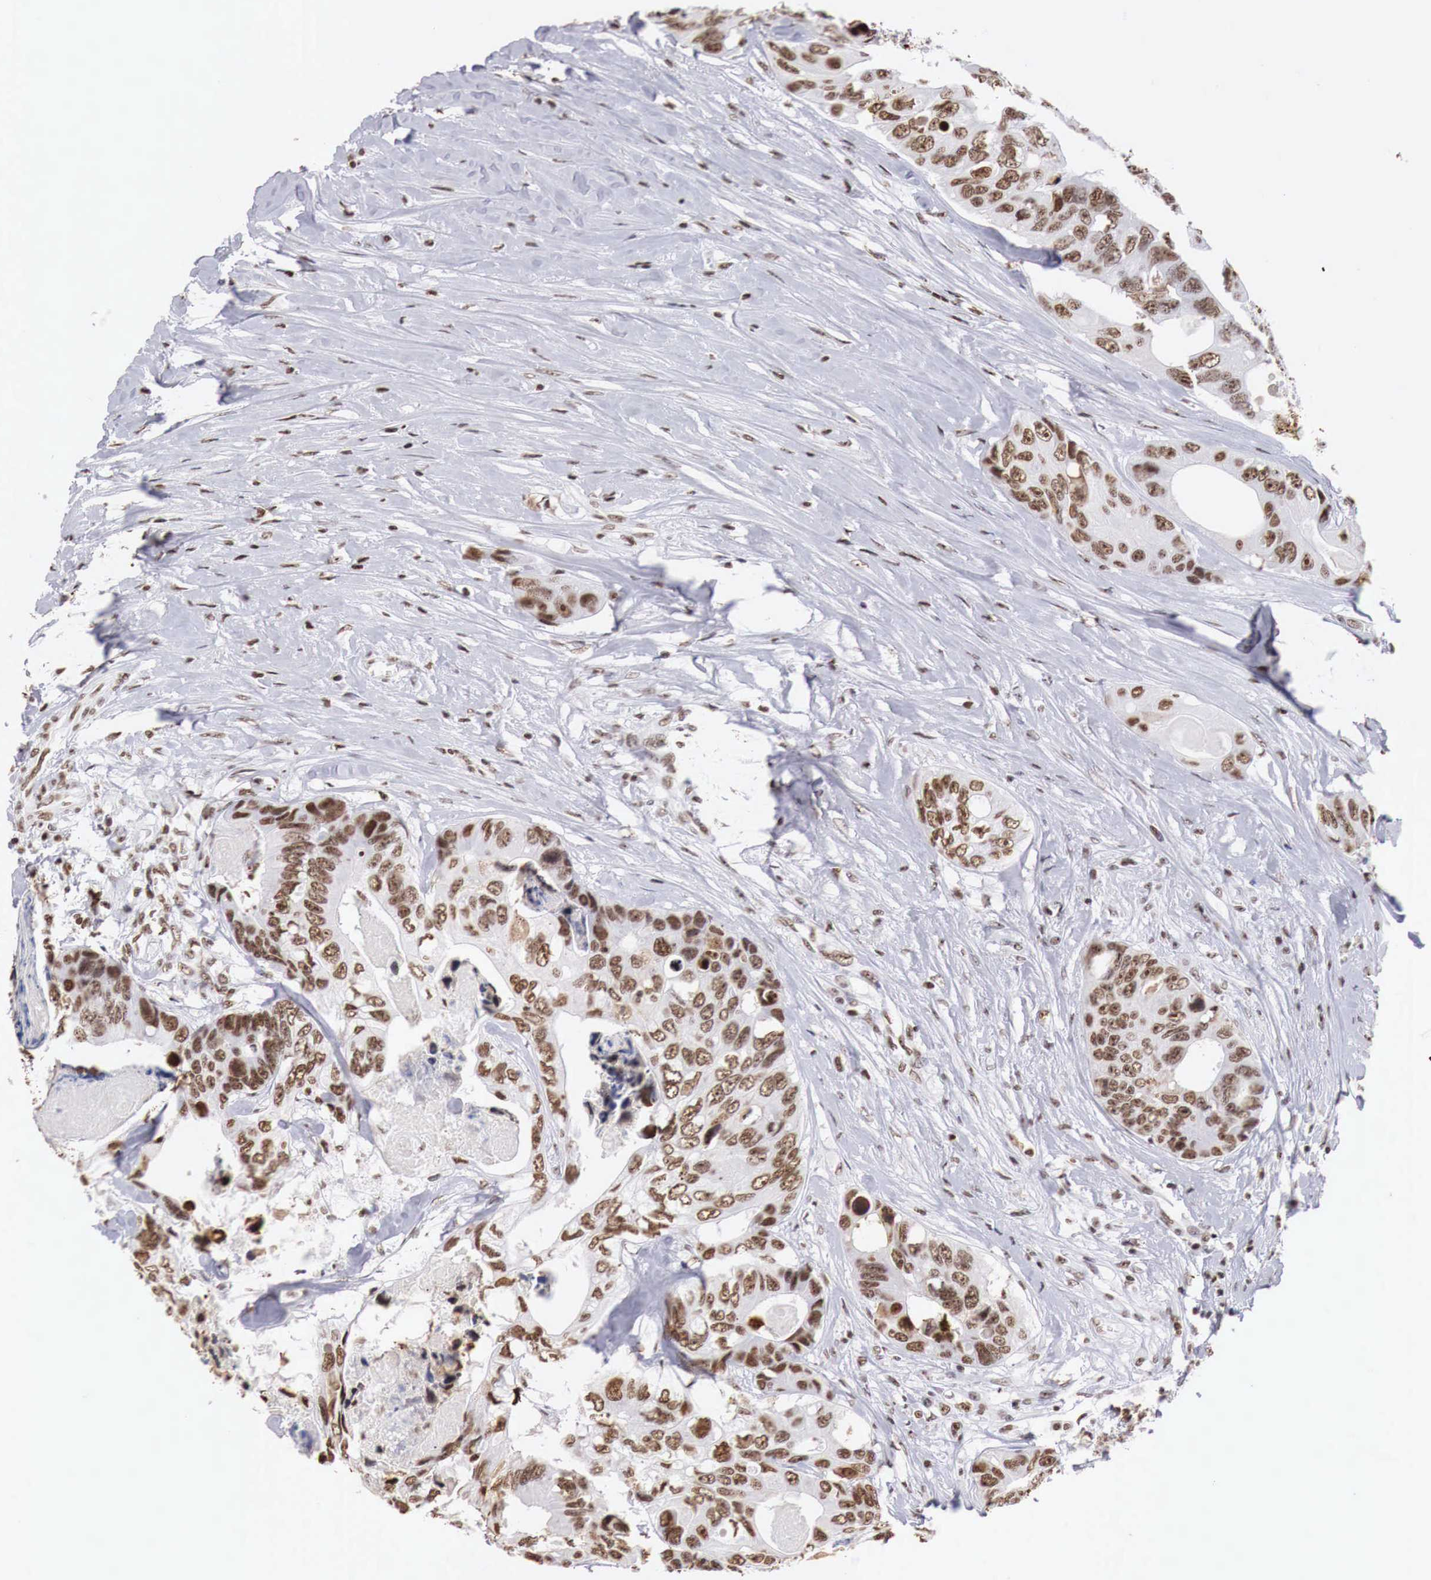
{"staining": {"intensity": "strong", "quantity": ">75%", "location": "nuclear"}, "tissue": "colorectal cancer", "cell_type": "Tumor cells", "image_type": "cancer", "snomed": [{"axis": "morphology", "description": "Adenocarcinoma, NOS"}, {"axis": "topography", "description": "Colon"}], "caption": "Colorectal cancer stained with a brown dye exhibits strong nuclear positive expression in approximately >75% of tumor cells.", "gene": "DKC1", "patient": {"sex": "female", "age": 86}}